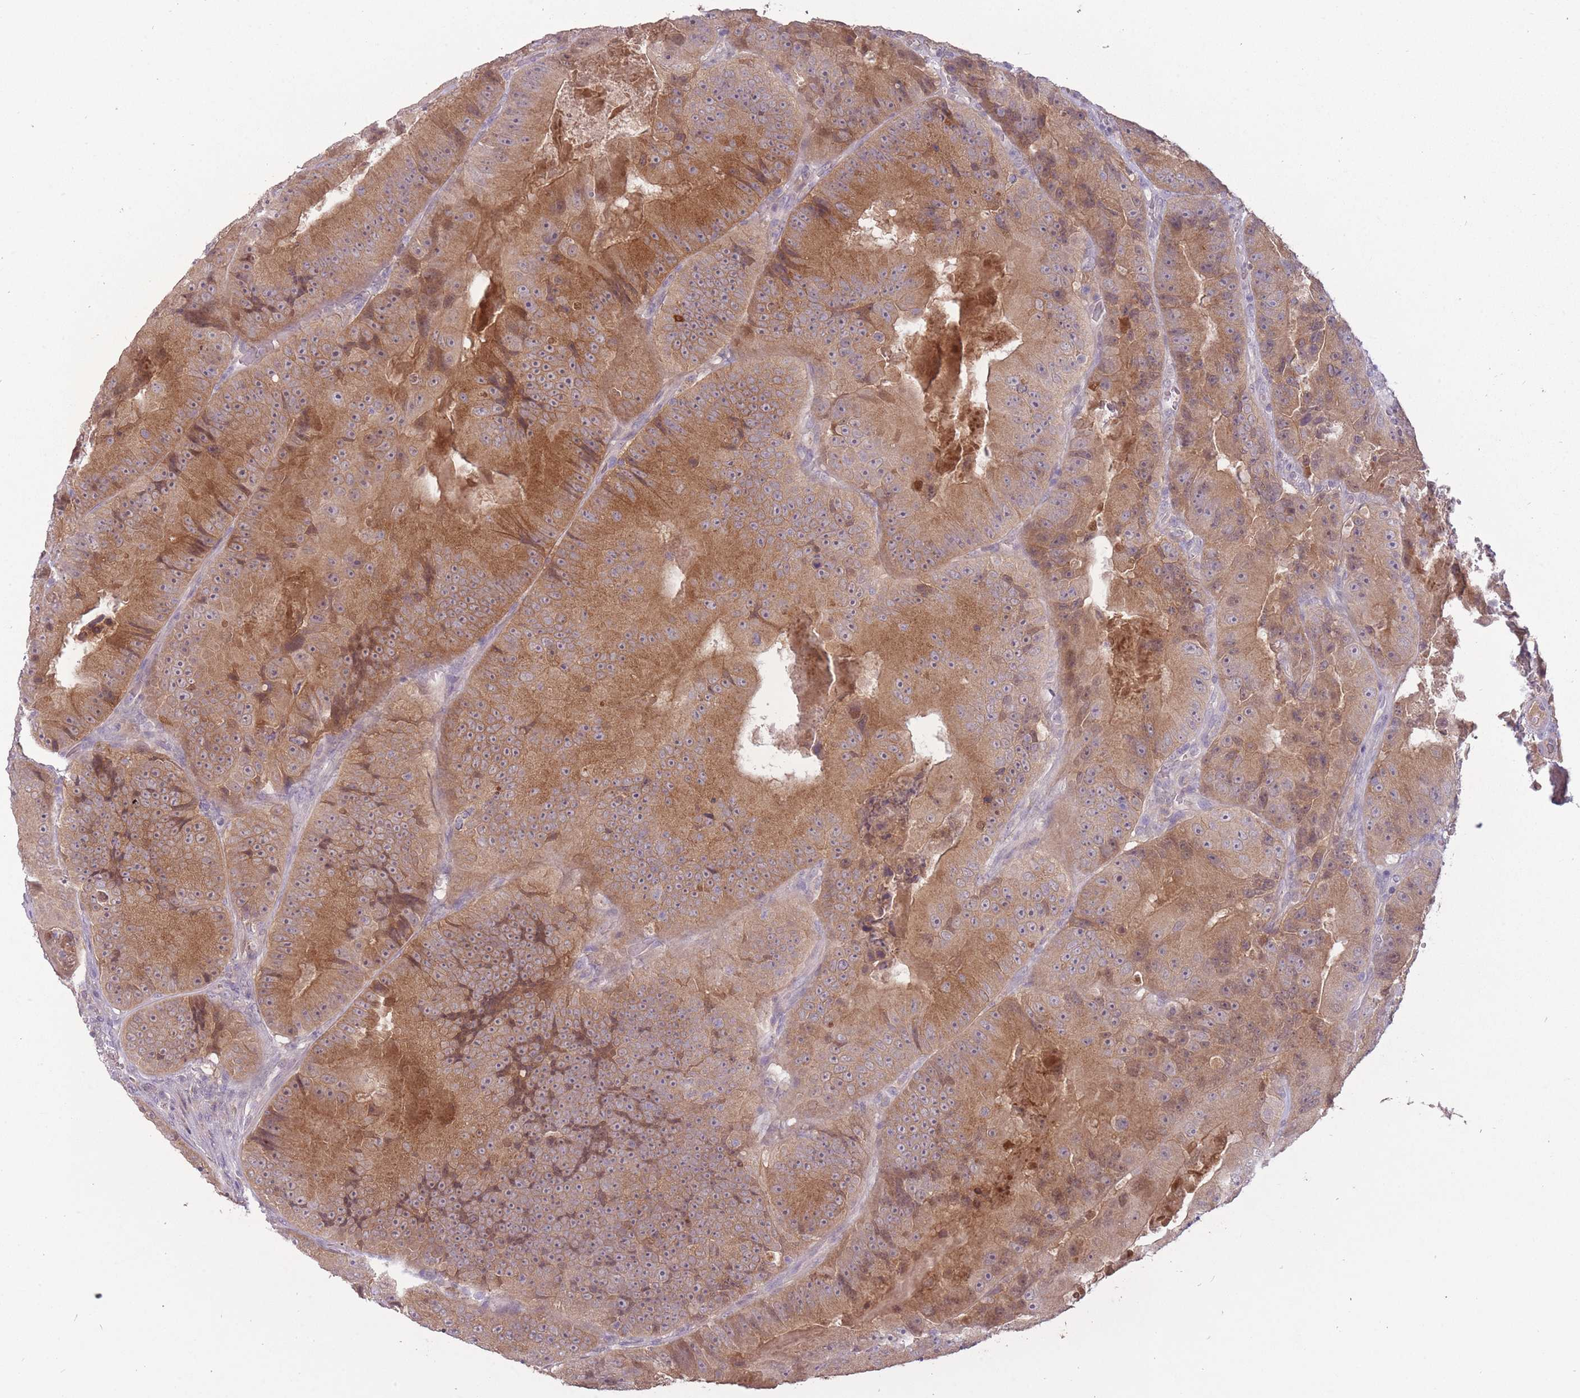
{"staining": {"intensity": "moderate", "quantity": ">75%", "location": "cytoplasmic/membranous"}, "tissue": "colorectal cancer", "cell_type": "Tumor cells", "image_type": "cancer", "snomed": [{"axis": "morphology", "description": "Adenocarcinoma, NOS"}, {"axis": "topography", "description": "Colon"}], "caption": "A photomicrograph of adenocarcinoma (colorectal) stained for a protein exhibits moderate cytoplasmic/membranous brown staining in tumor cells.", "gene": "LRATD2", "patient": {"sex": "female", "age": 86}}